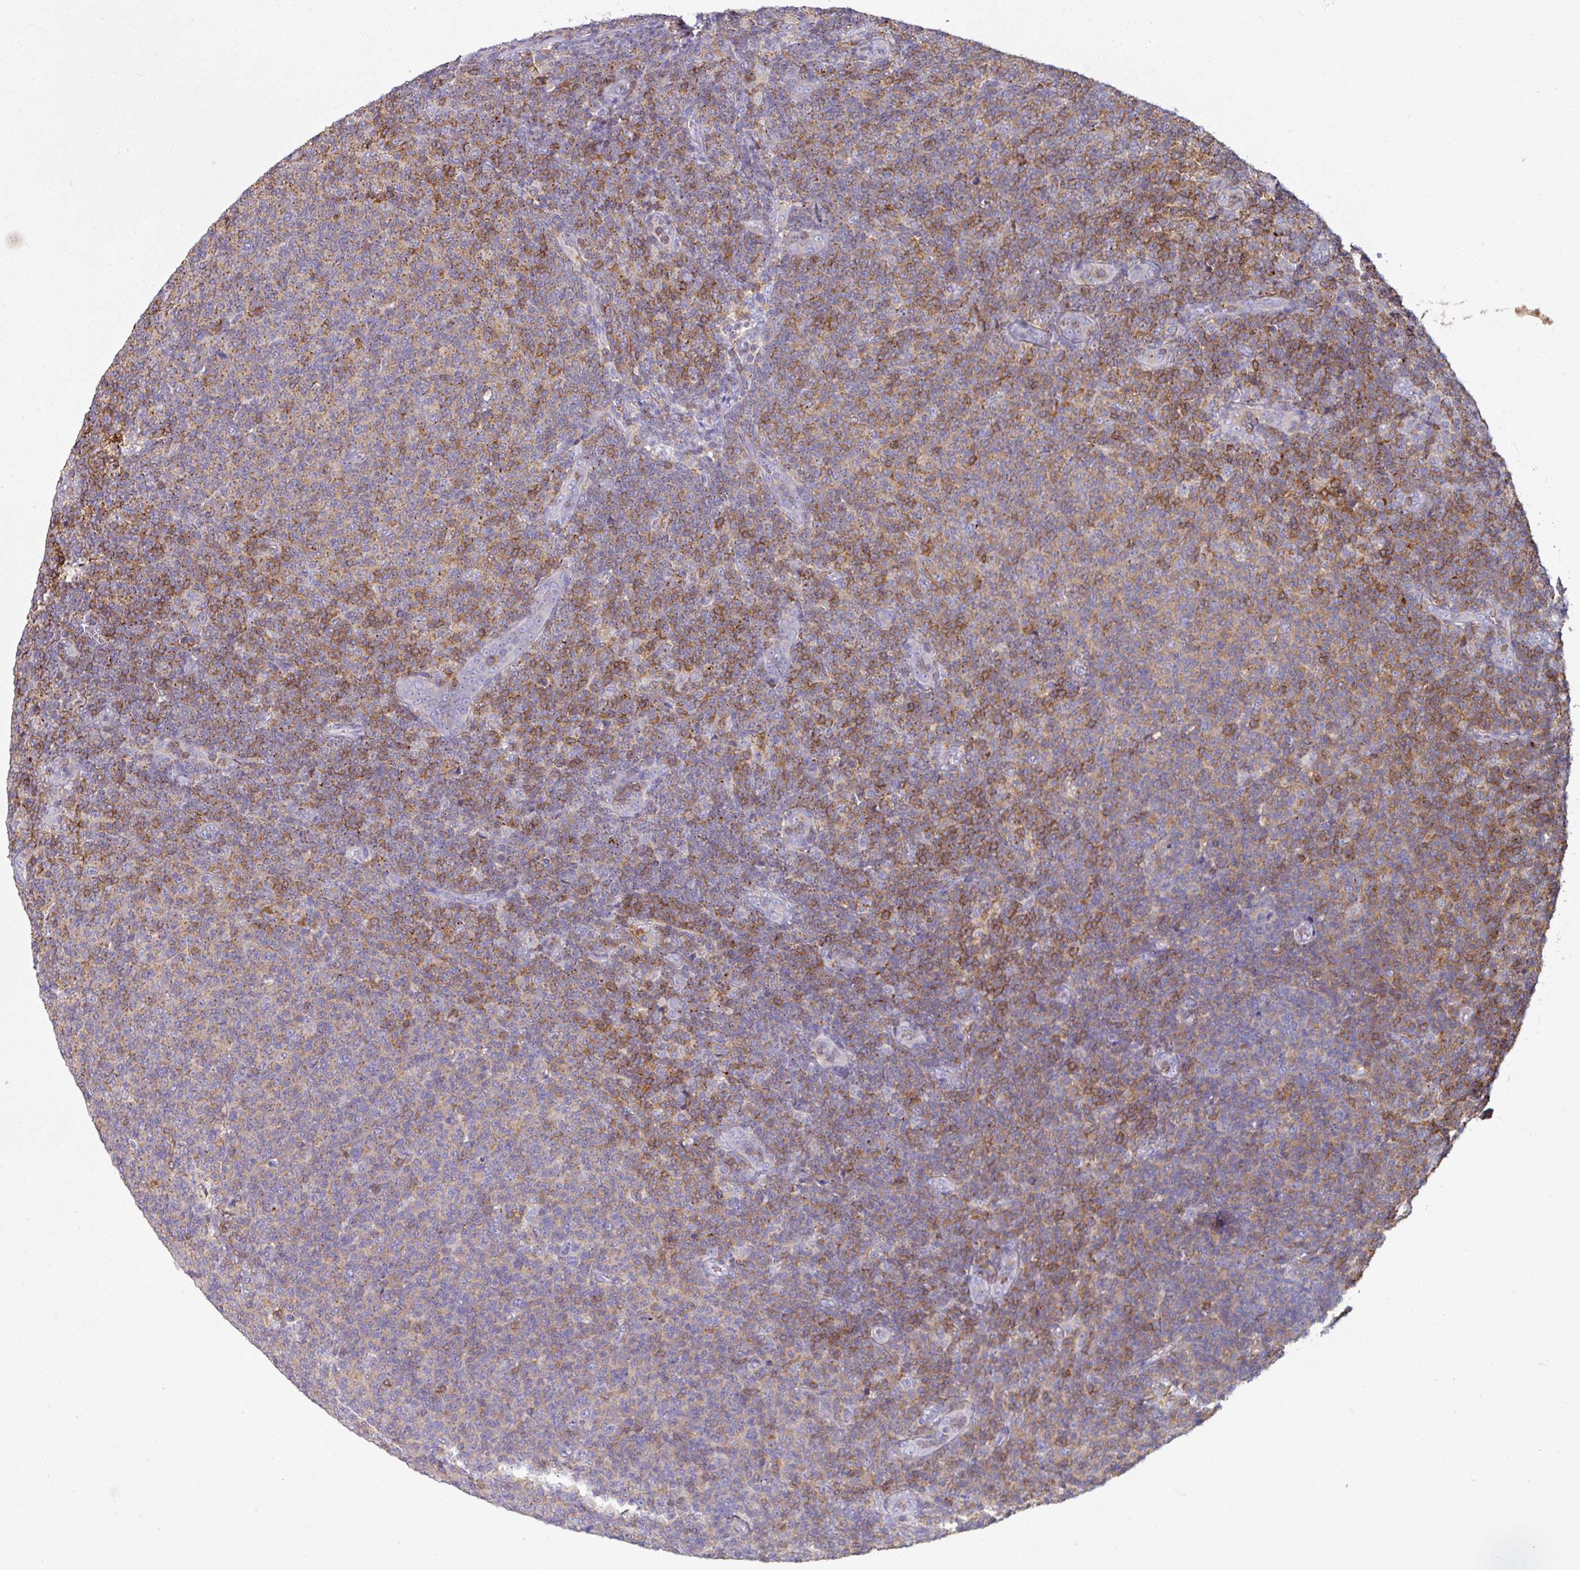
{"staining": {"intensity": "moderate", "quantity": "25%-75%", "location": "cytoplasmic/membranous"}, "tissue": "lymphoma", "cell_type": "Tumor cells", "image_type": "cancer", "snomed": [{"axis": "morphology", "description": "Malignant lymphoma, non-Hodgkin's type, Low grade"}, {"axis": "topography", "description": "Lymph node"}], "caption": "A brown stain highlights moderate cytoplasmic/membranous staining of a protein in malignant lymphoma, non-Hodgkin's type (low-grade) tumor cells. Immunohistochemistry (ihc) stains the protein of interest in brown and the nuclei are stained blue.", "gene": "CD3G", "patient": {"sex": "male", "age": 66}}